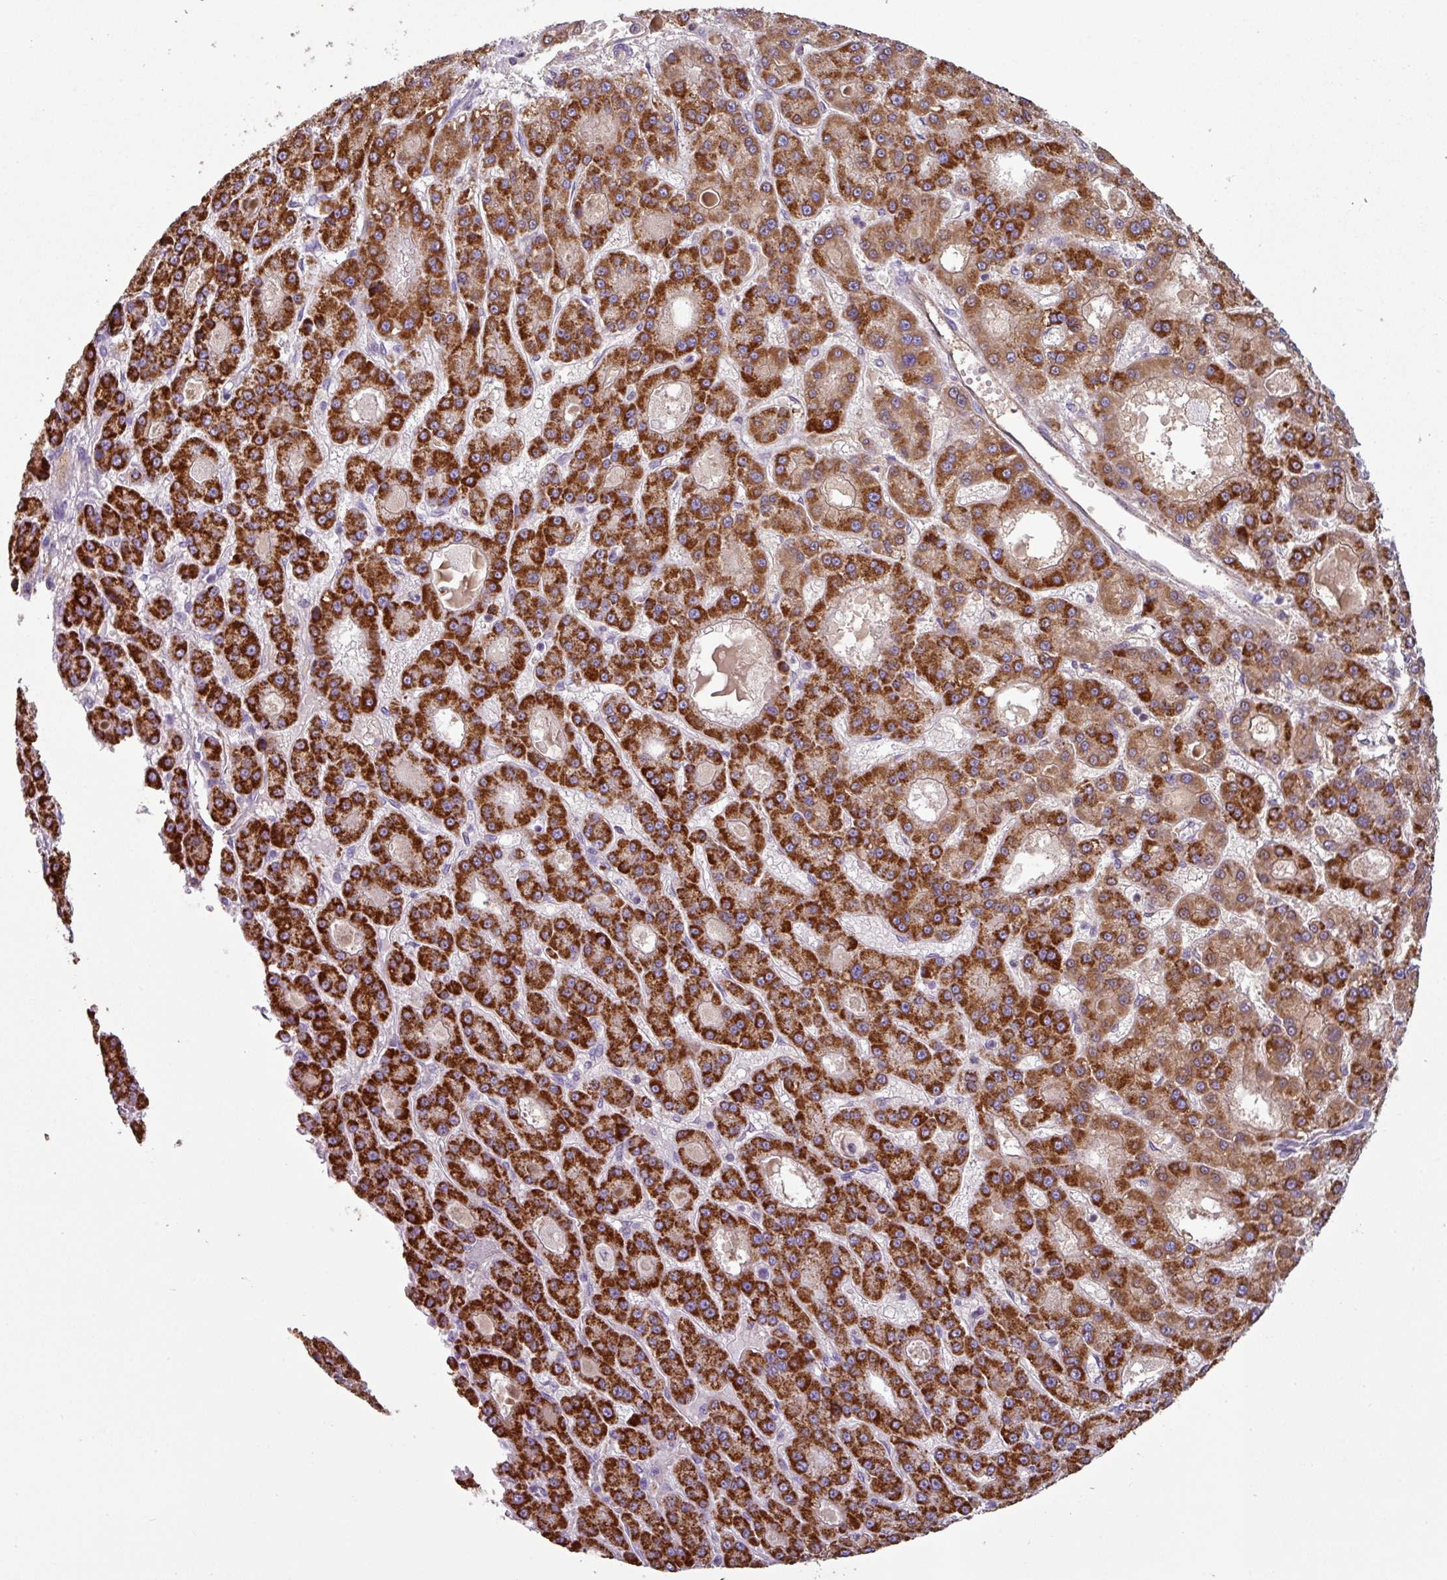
{"staining": {"intensity": "strong", "quantity": ">75%", "location": "cytoplasmic/membranous"}, "tissue": "liver cancer", "cell_type": "Tumor cells", "image_type": "cancer", "snomed": [{"axis": "morphology", "description": "Carcinoma, Hepatocellular, NOS"}, {"axis": "topography", "description": "Liver"}], "caption": "Immunohistochemistry (IHC) of human liver cancer reveals high levels of strong cytoplasmic/membranous positivity in about >75% of tumor cells.", "gene": "CD8A", "patient": {"sex": "male", "age": 70}}